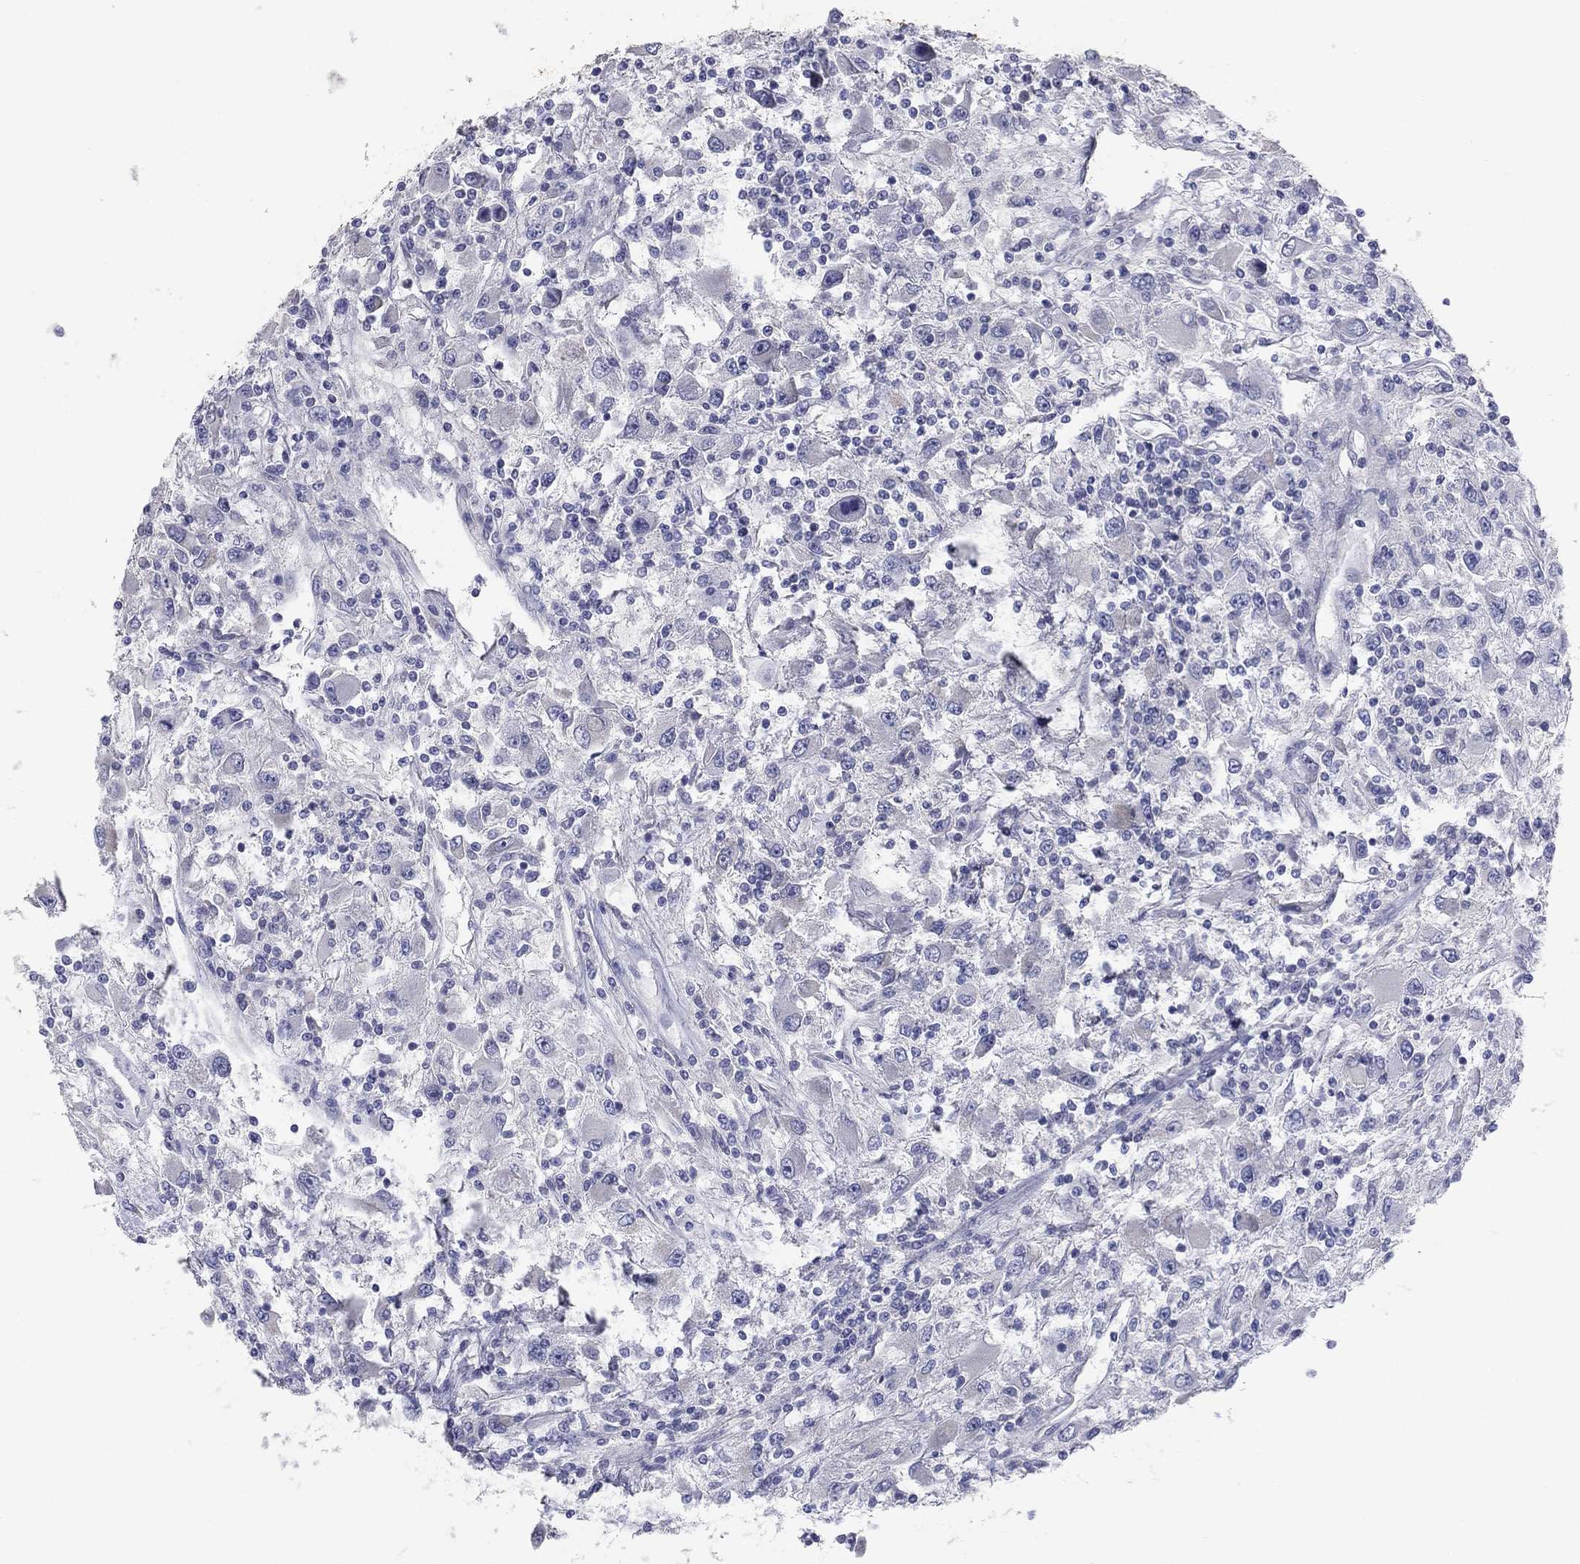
{"staining": {"intensity": "negative", "quantity": "none", "location": "none"}, "tissue": "renal cancer", "cell_type": "Tumor cells", "image_type": "cancer", "snomed": [{"axis": "morphology", "description": "Adenocarcinoma, NOS"}, {"axis": "topography", "description": "Kidney"}], "caption": "Immunohistochemistry (IHC) of human renal adenocarcinoma reveals no positivity in tumor cells. (DAB (3,3'-diaminobenzidine) IHC, high magnification).", "gene": "PTGDS", "patient": {"sex": "female", "age": 67}}